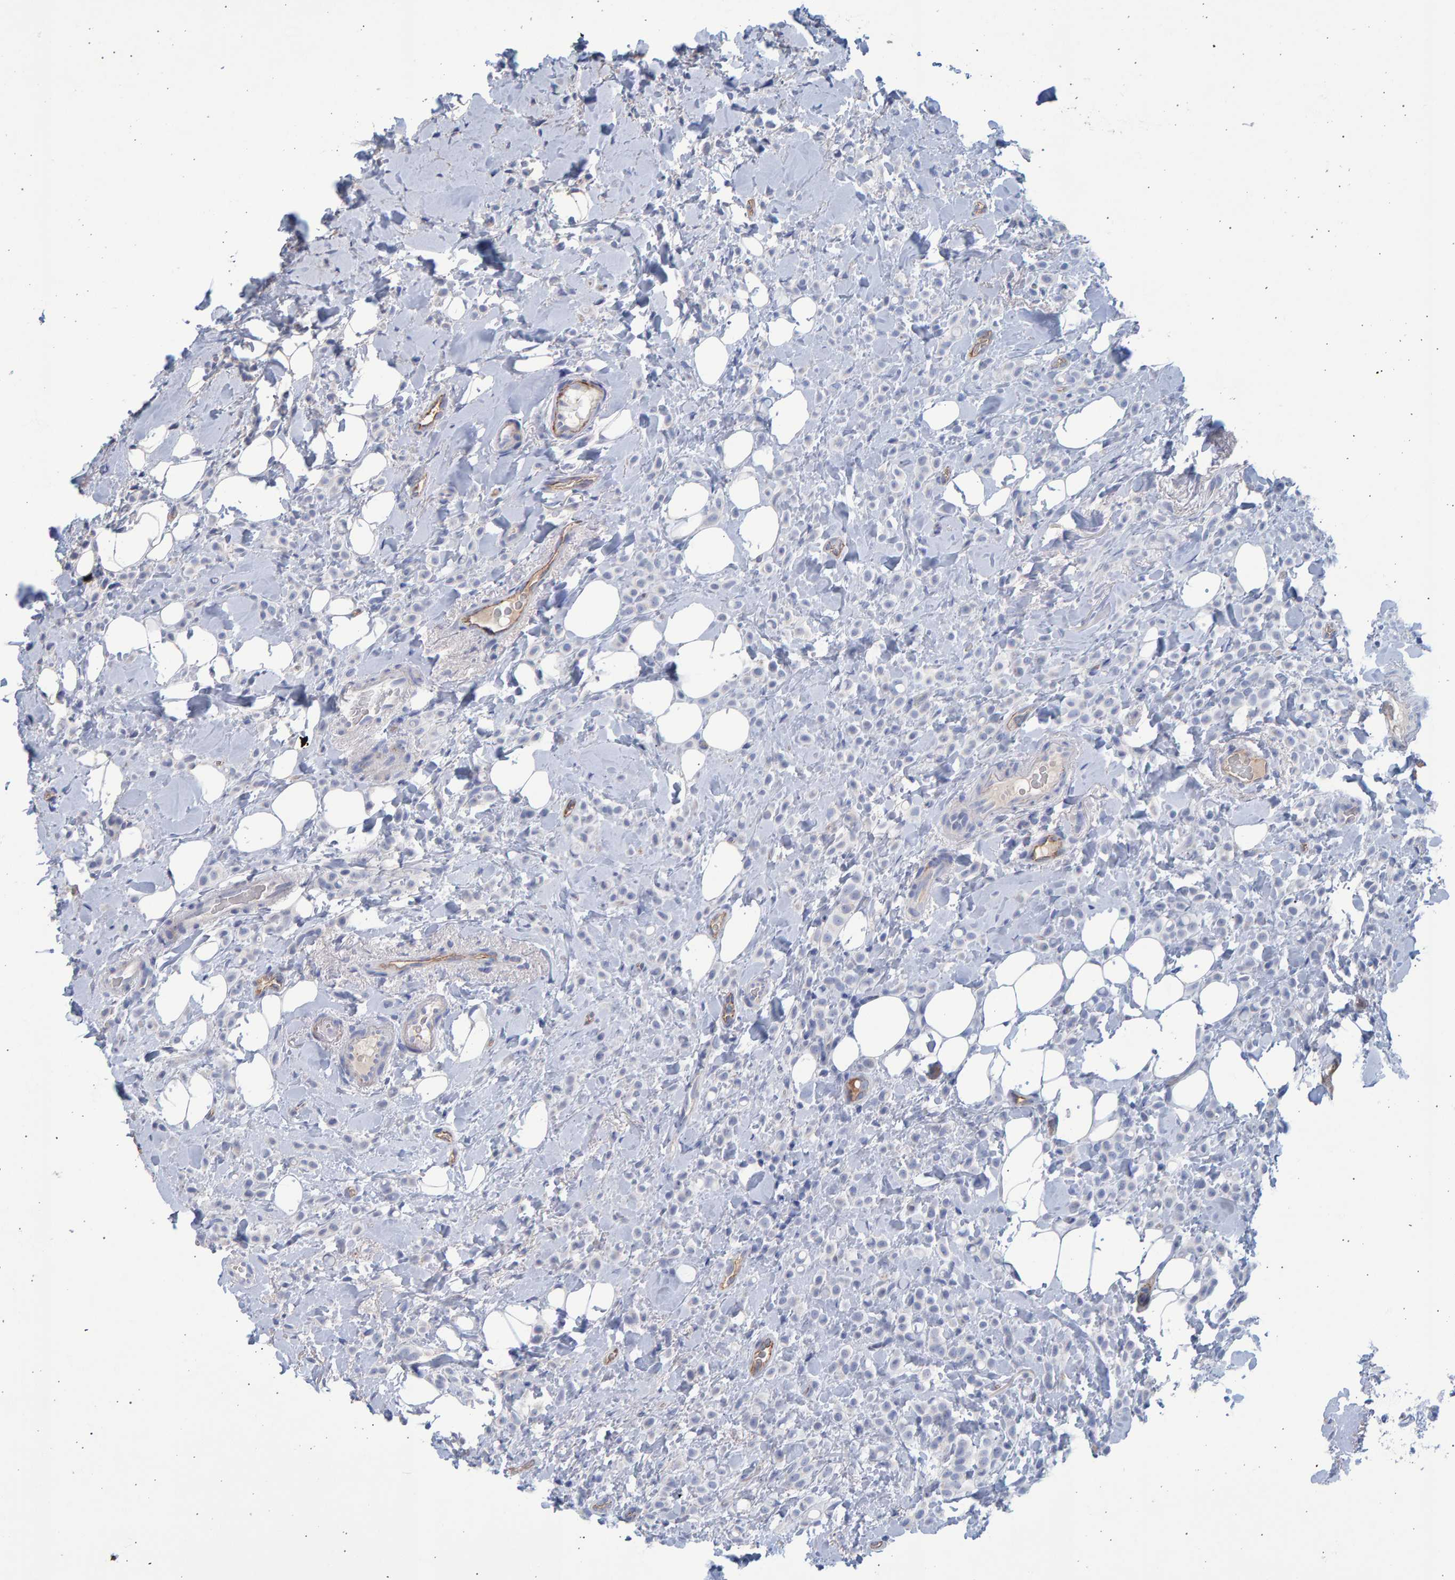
{"staining": {"intensity": "negative", "quantity": "none", "location": "none"}, "tissue": "breast cancer", "cell_type": "Tumor cells", "image_type": "cancer", "snomed": [{"axis": "morphology", "description": "Normal tissue, NOS"}, {"axis": "morphology", "description": "Lobular carcinoma"}, {"axis": "topography", "description": "Breast"}], "caption": "A high-resolution image shows immunohistochemistry staining of breast lobular carcinoma, which exhibits no significant expression in tumor cells.", "gene": "SLC34A3", "patient": {"sex": "female", "age": 50}}